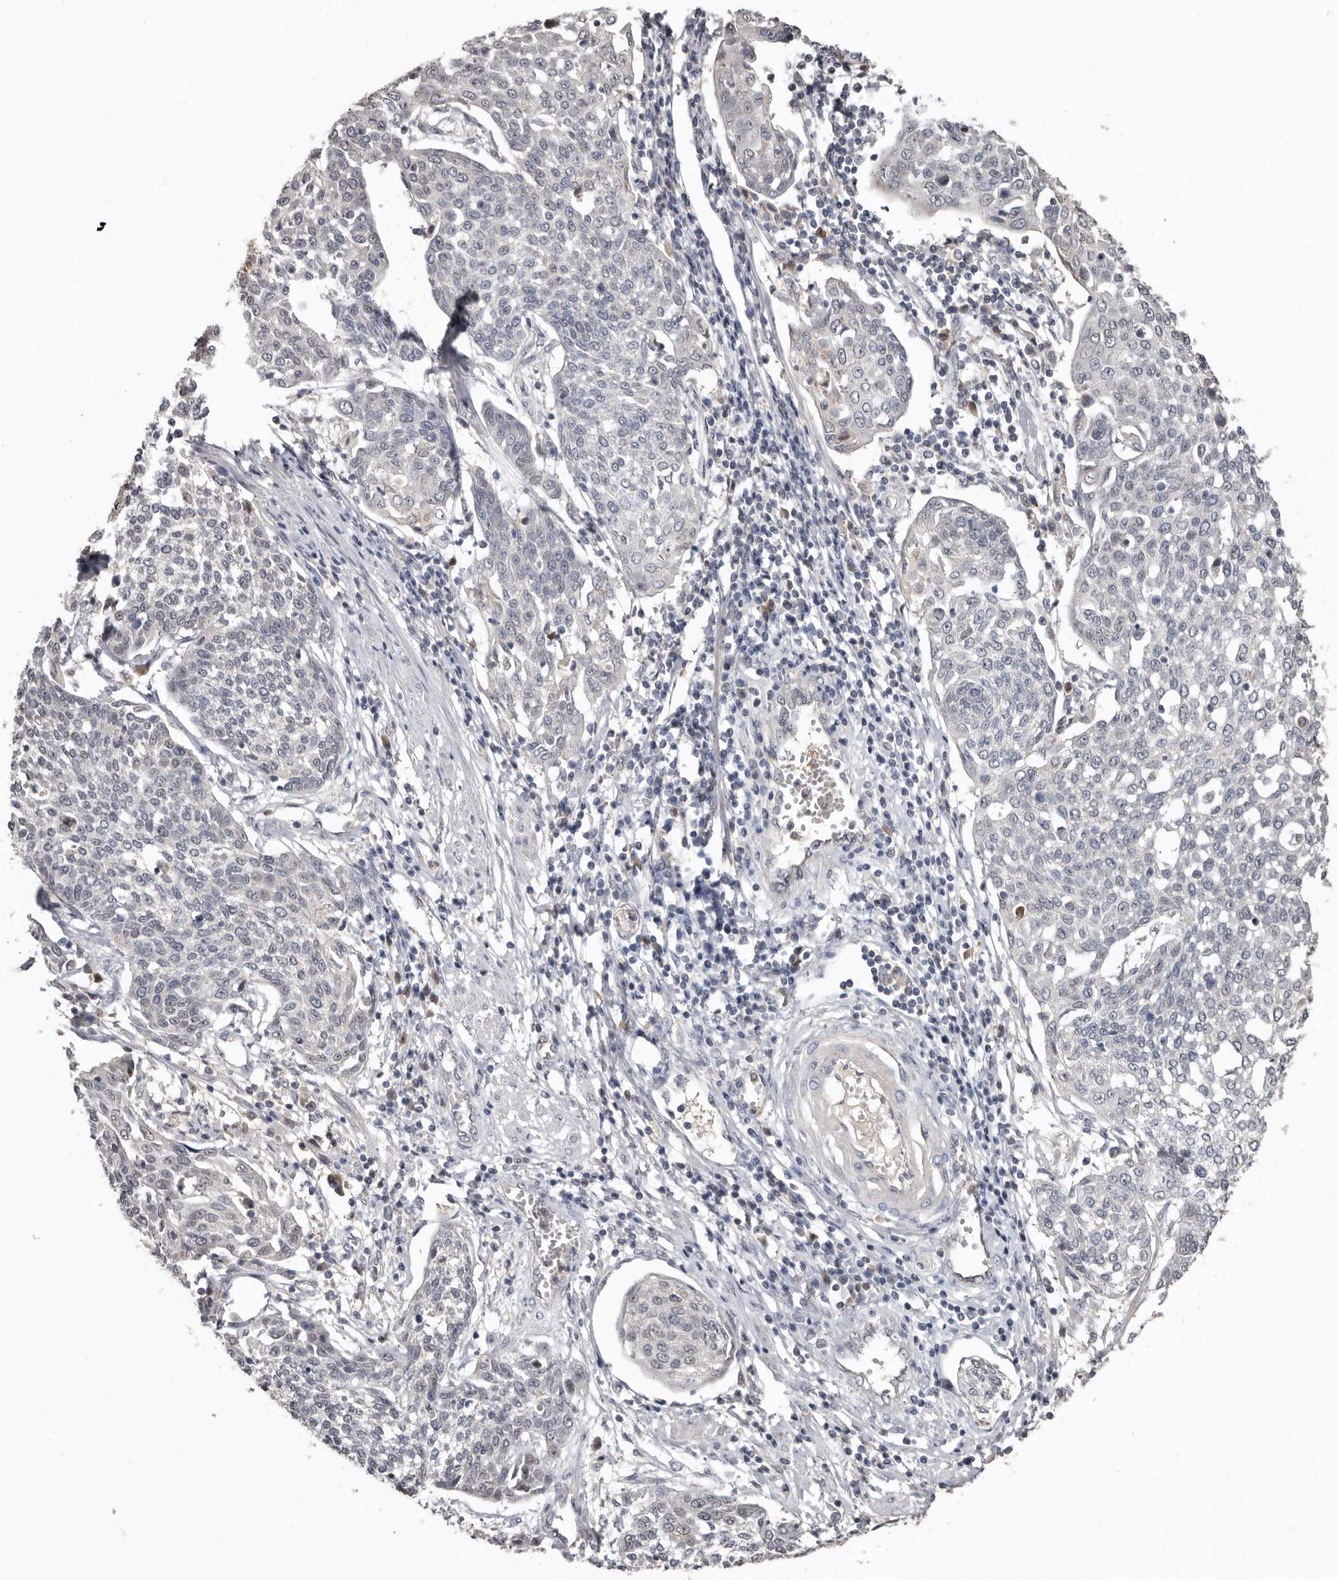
{"staining": {"intensity": "negative", "quantity": "none", "location": "none"}, "tissue": "cervical cancer", "cell_type": "Tumor cells", "image_type": "cancer", "snomed": [{"axis": "morphology", "description": "Squamous cell carcinoma, NOS"}, {"axis": "topography", "description": "Cervix"}], "caption": "Tumor cells are negative for brown protein staining in cervical squamous cell carcinoma.", "gene": "RBKS", "patient": {"sex": "female", "age": 34}}